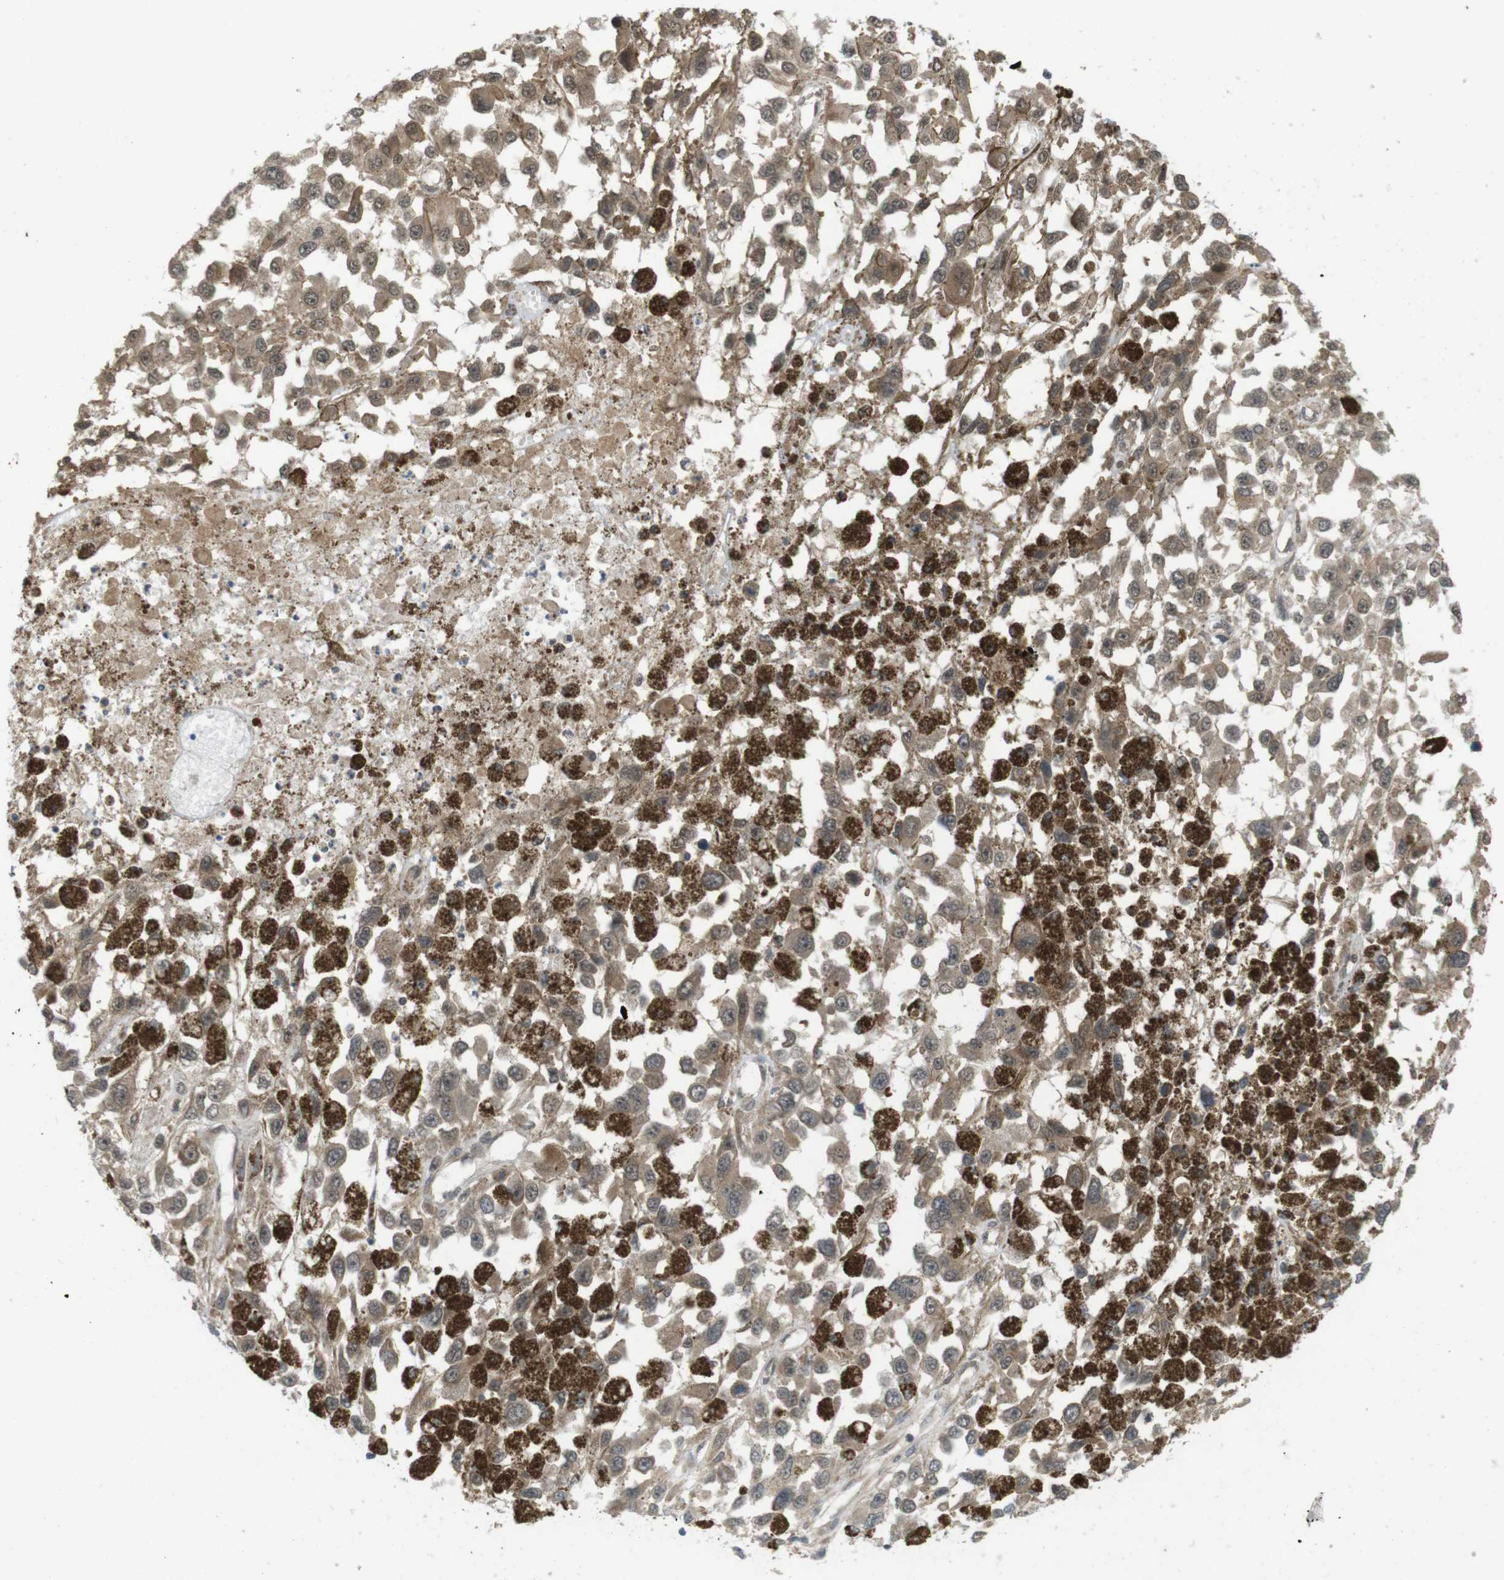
{"staining": {"intensity": "moderate", "quantity": ">75%", "location": "cytoplasmic/membranous"}, "tissue": "melanoma", "cell_type": "Tumor cells", "image_type": "cancer", "snomed": [{"axis": "morphology", "description": "Malignant melanoma, Metastatic site"}, {"axis": "topography", "description": "Lymph node"}], "caption": "IHC (DAB (3,3'-diaminobenzidine)) staining of melanoma displays moderate cytoplasmic/membranous protein staining in approximately >75% of tumor cells.", "gene": "RNF130", "patient": {"sex": "male", "age": 59}}